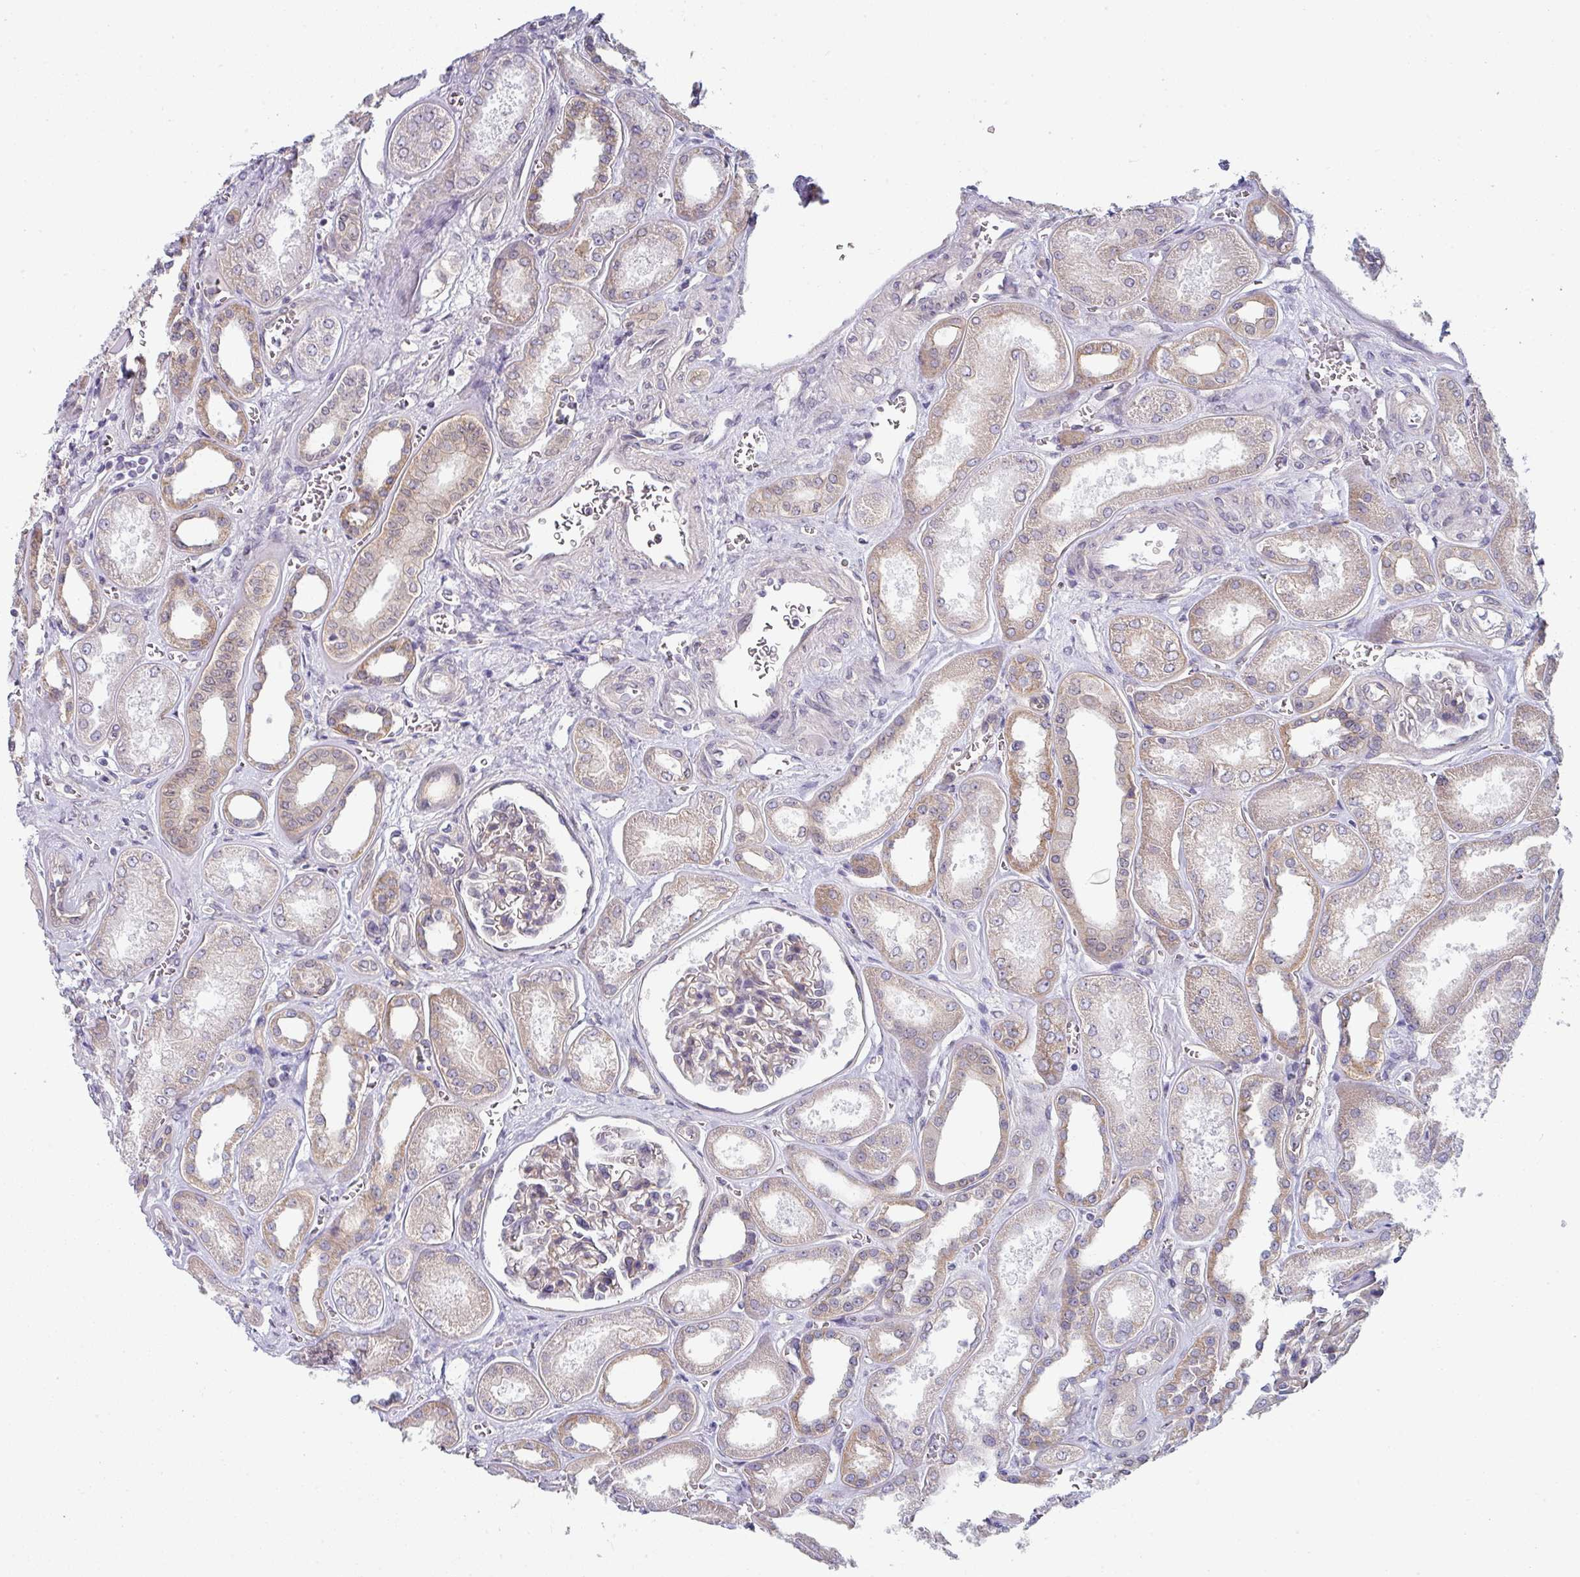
{"staining": {"intensity": "weak", "quantity": "<25%", "location": "cytoplasmic/membranous"}, "tissue": "kidney", "cell_type": "Cells in glomeruli", "image_type": "normal", "snomed": [{"axis": "morphology", "description": "Normal tissue, NOS"}, {"axis": "morphology", "description": "Adenocarcinoma, NOS"}, {"axis": "topography", "description": "Kidney"}], "caption": "The IHC histopathology image has no significant staining in cells in glomeruli of kidney. The staining was performed using DAB (3,3'-diaminobenzidine) to visualize the protein expression in brown, while the nuclei were stained in blue with hematoxylin (Magnification: 20x).", "gene": "TMED5", "patient": {"sex": "female", "age": 68}}